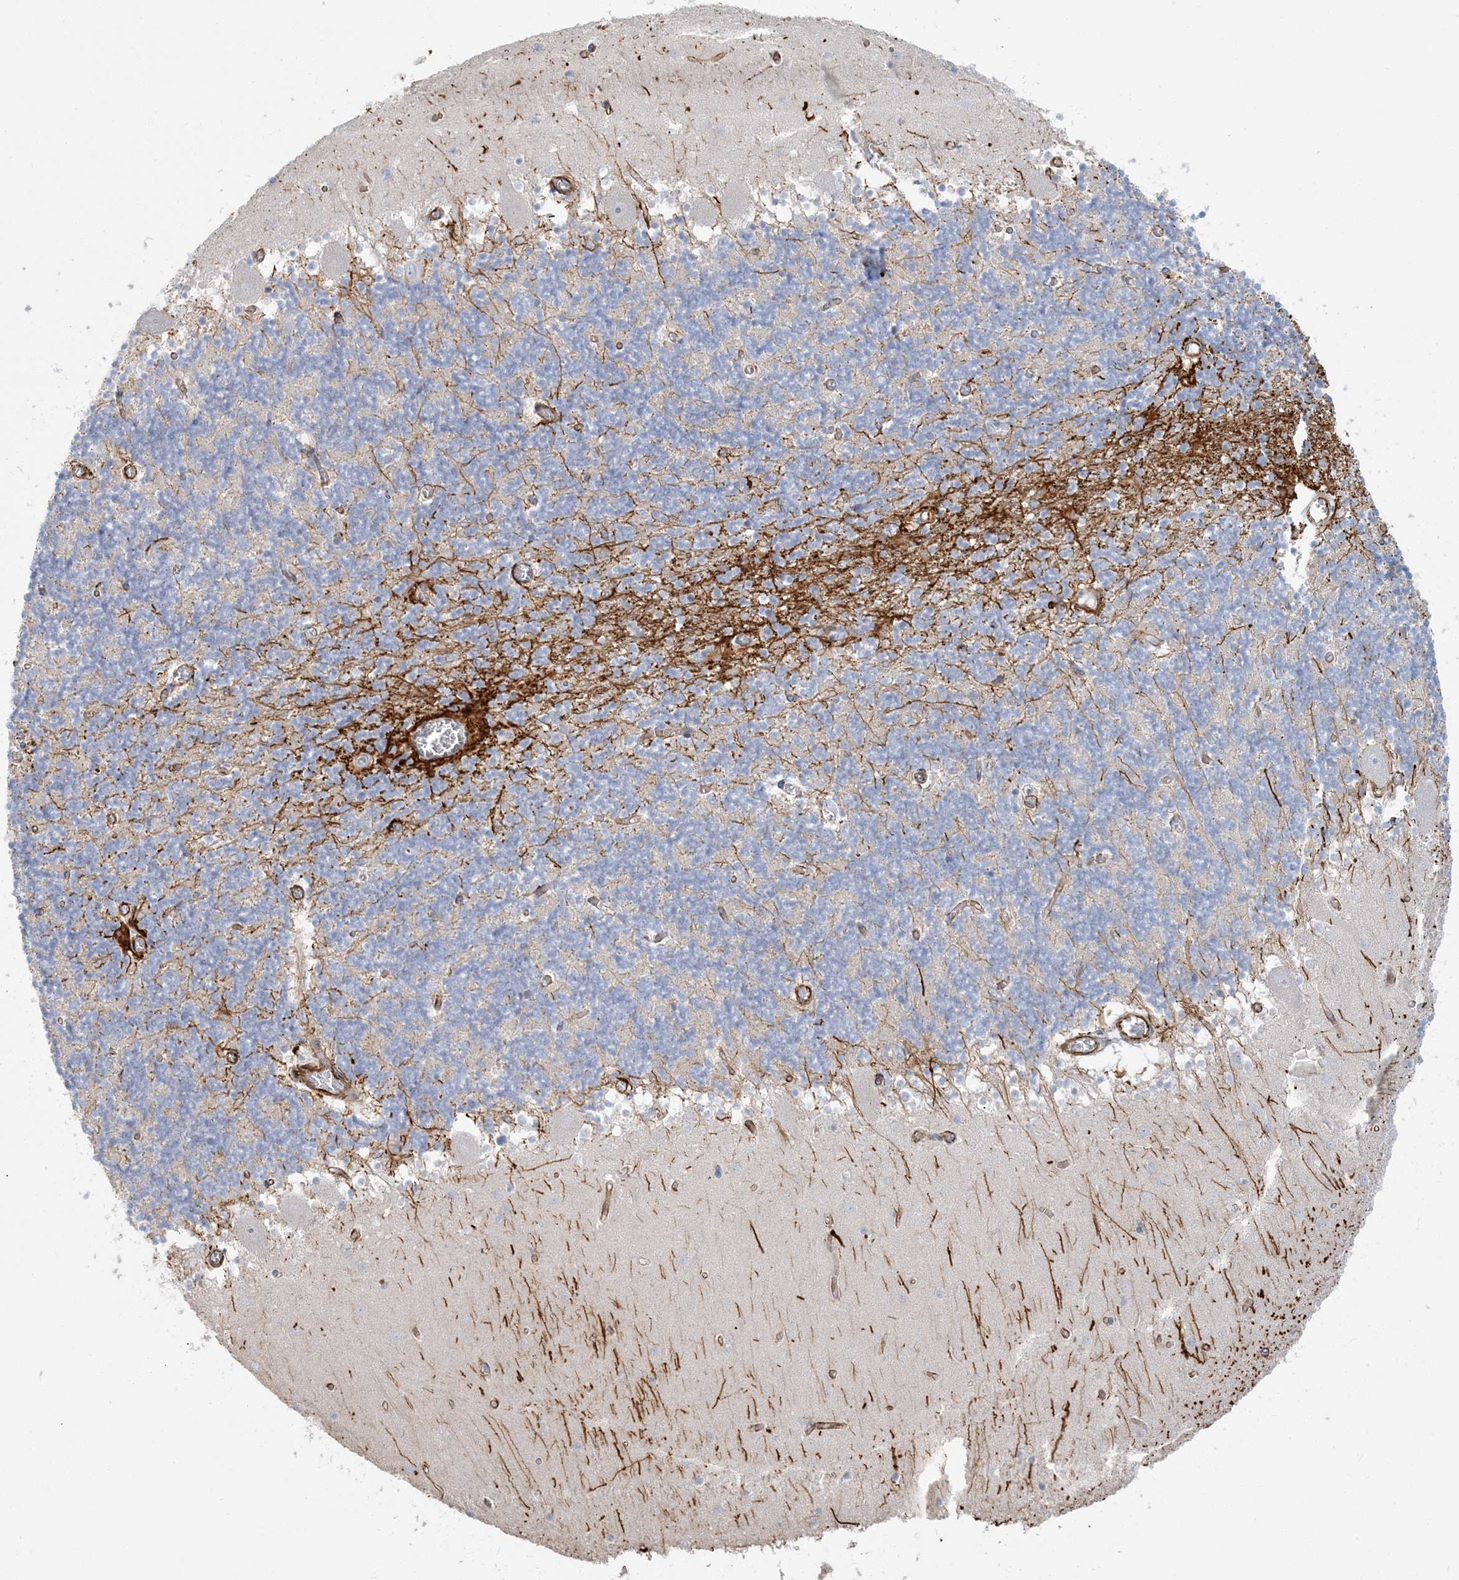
{"staining": {"intensity": "negative", "quantity": "none", "location": "none"}, "tissue": "cerebellum", "cell_type": "Cells in granular layer", "image_type": "normal", "snomed": [{"axis": "morphology", "description": "Normal tissue, NOS"}, {"axis": "topography", "description": "Cerebellum"}], "caption": "This is an immunohistochemistry (IHC) photomicrograph of normal human cerebellum. There is no staining in cells in granular layer.", "gene": "SCLT1", "patient": {"sex": "female", "age": 28}}